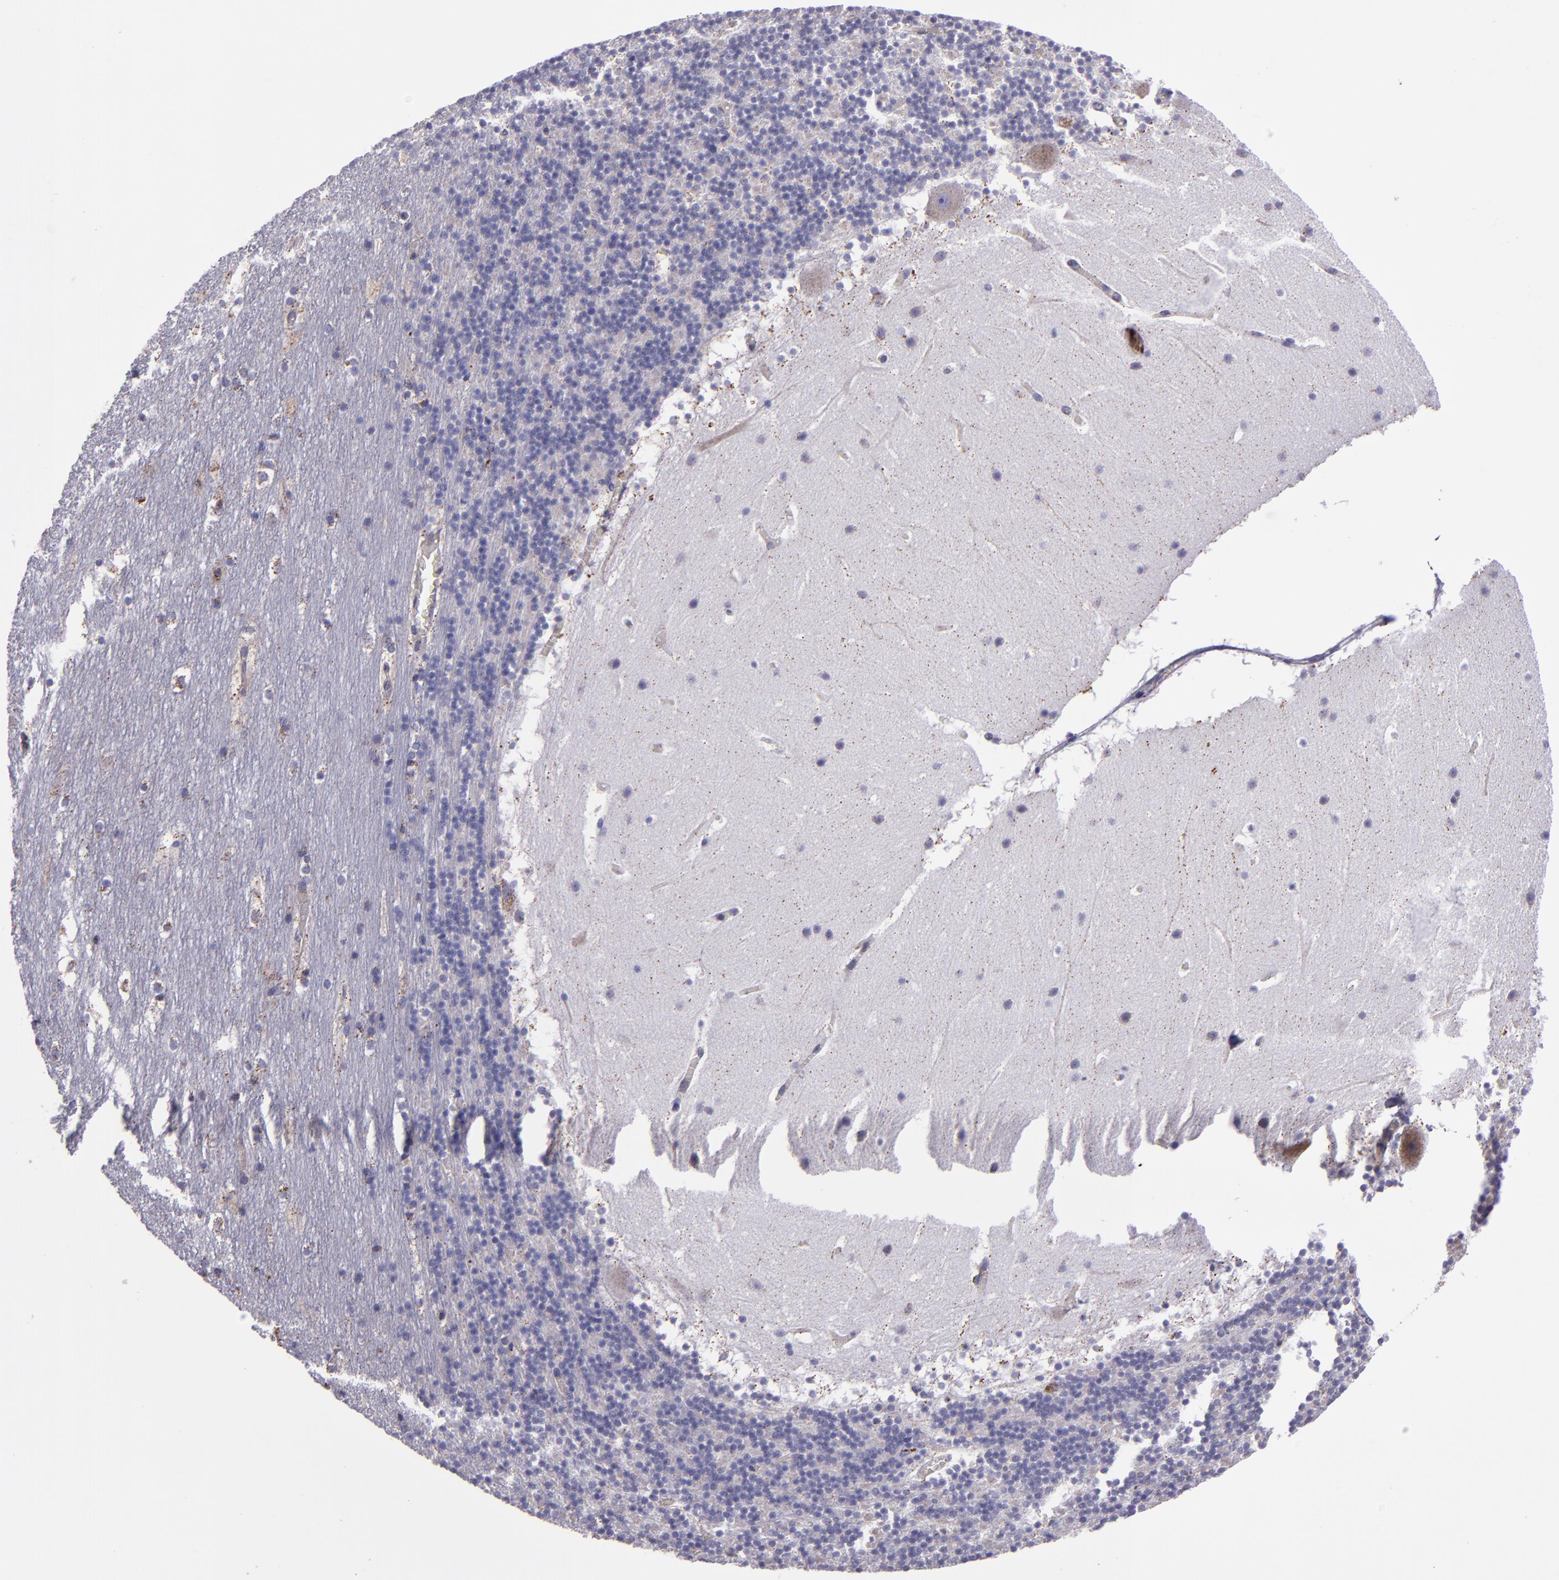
{"staining": {"intensity": "negative", "quantity": "none", "location": "none"}, "tissue": "cerebellum", "cell_type": "Cells in granular layer", "image_type": "normal", "snomed": [{"axis": "morphology", "description": "Normal tissue, NOS"}, {"axis": "topography", "description": "Cerebellum"}], "caption": "Cerebellum stained for a protein using immunohistochemistry (IHC) exhibits no expression cells in granular layer.", "gene": "HSPD1", "patient": {"sex": "male", "age": 45}}